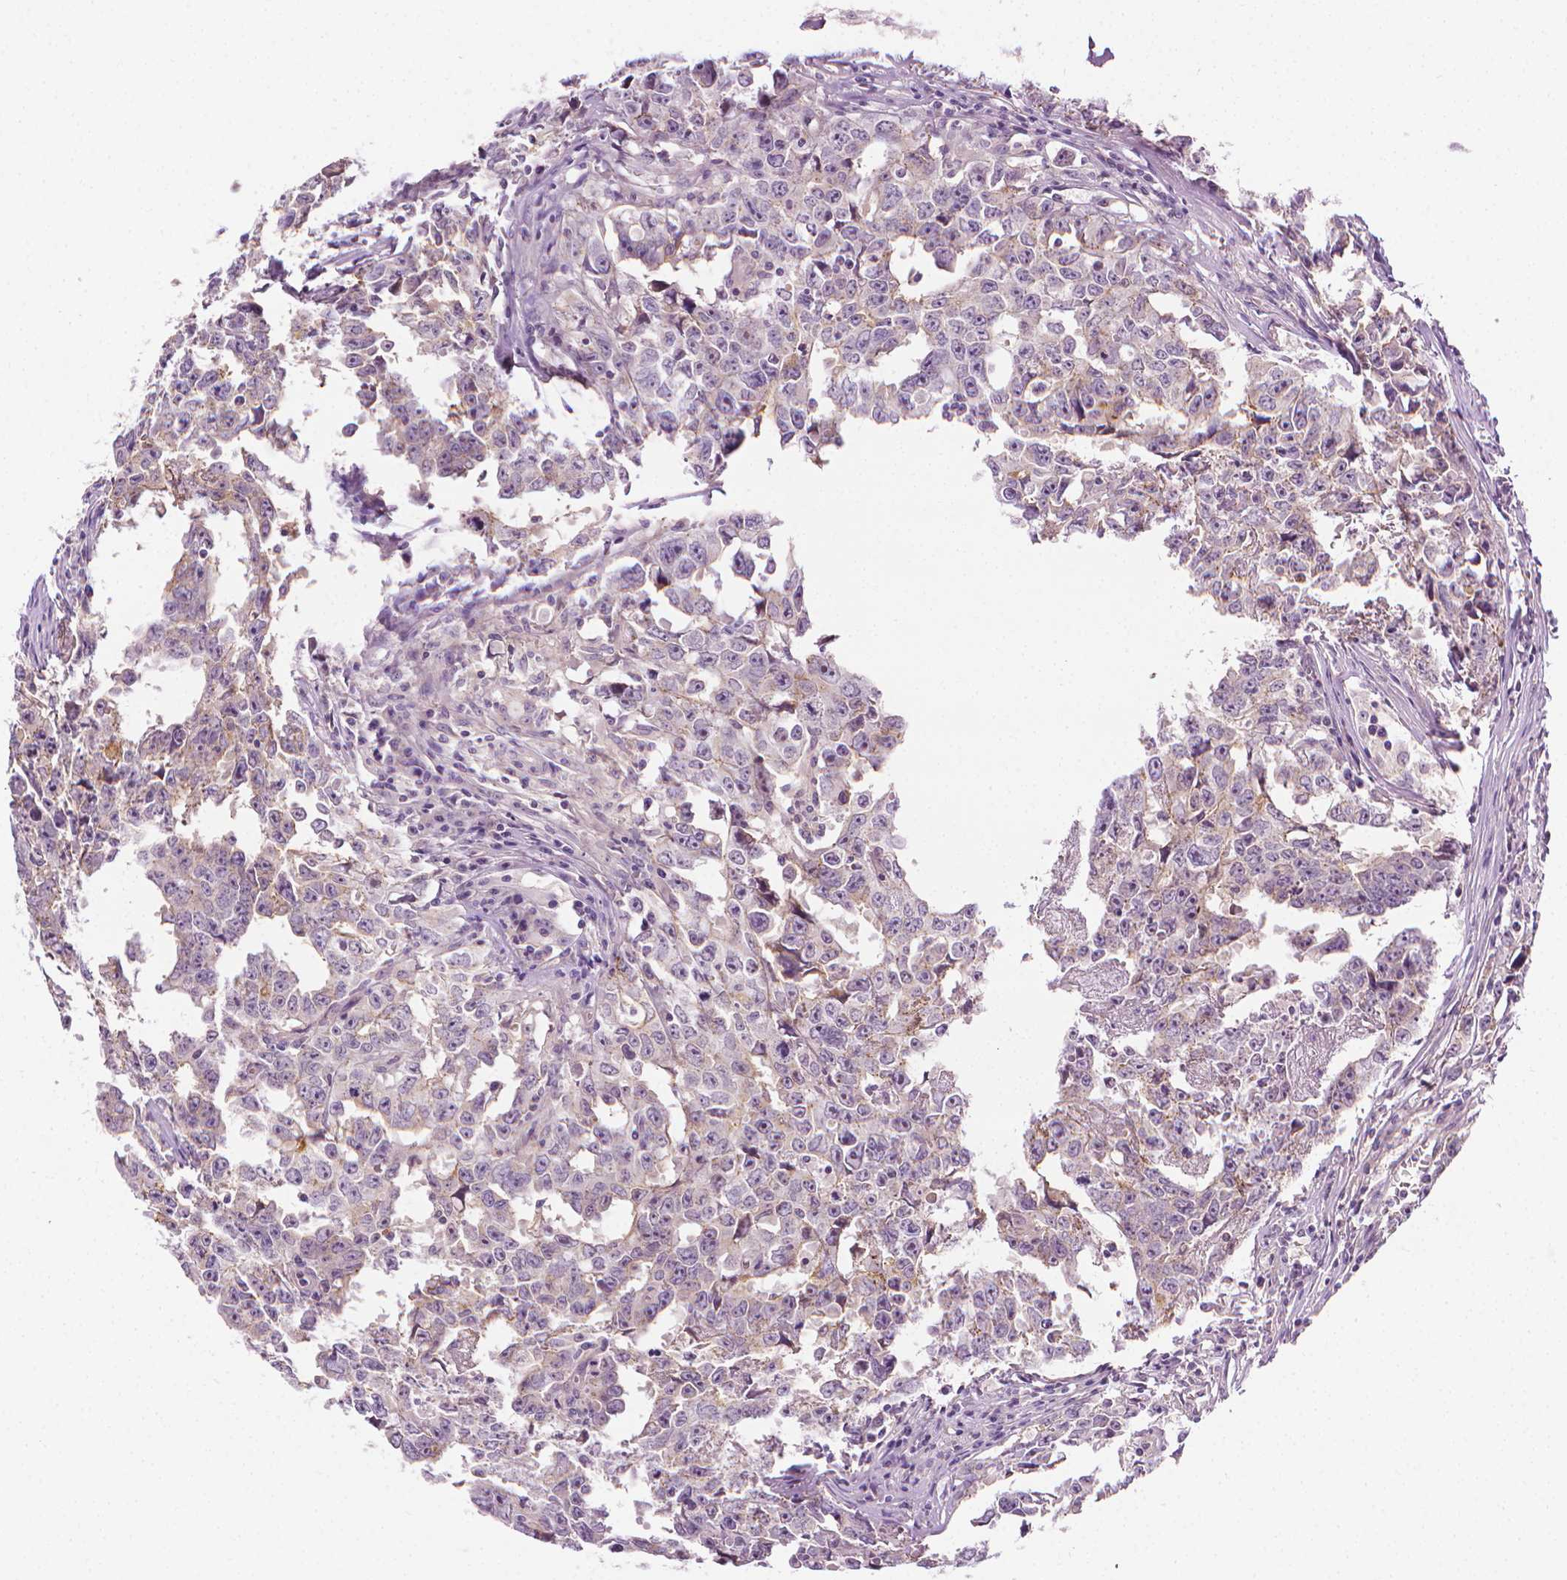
{"staining": {"intensity": "negative", "quantity": "none", "location": "none"}, "tissue": "testis cancer", "cell_type": "Tumor cells", "image_type": "cancer", "snomed": [{"axis": "morphology", "description": "Carcinoma, Embryonal, NOS"}, {"axis": "topography", "description": "Testis"}], "caption": "Testis cancer (embryonal carcinoma) was stained to show a protein in brown. There is no significant staining in tumor cells. (Brightfield microscopy of DAB immunohistochemistry (IHC) at high magnification).", "gene": "MCOLN3", "patient": {"sex": "male", "age": 22}}